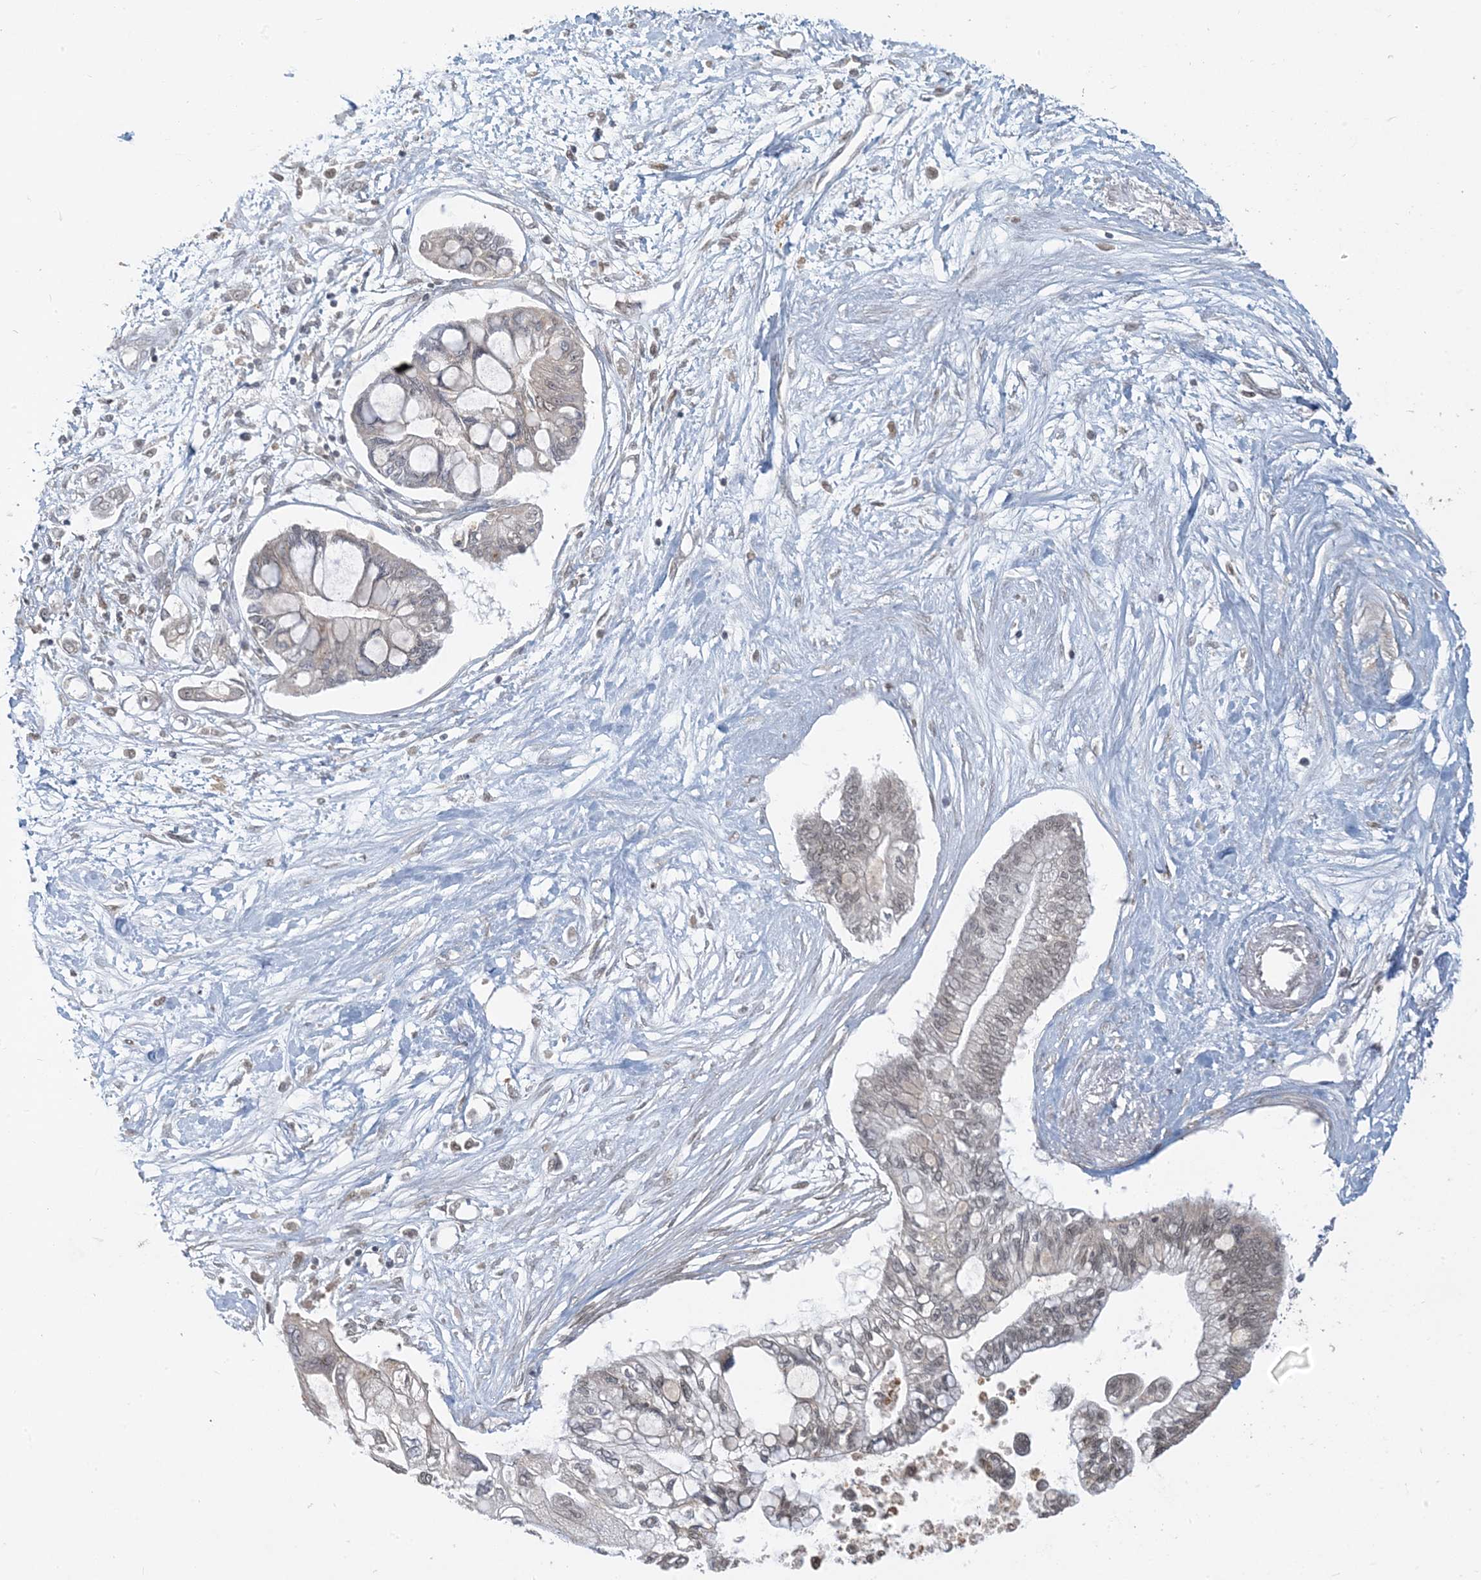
{"staining": {"intensity": "weak", "quantity": "25%-75%", "location": "cytoplasmic/membranous"}, "tissue": "pancreatic cancer", "cell_type": "Tumor cells", "image_type": "cancer", "snomed": [{"axis": "morphology", "description": "Adenocarcinoma, NOS"}, {"axis": "topography", "description": "Pancreas"}], "caption": "Pancreatic cancer stained with a protein marker demonstrates weak staining in tumor cells.", "gene": "MCOLN1", "patient": {"sex": "female", "age": 77}}